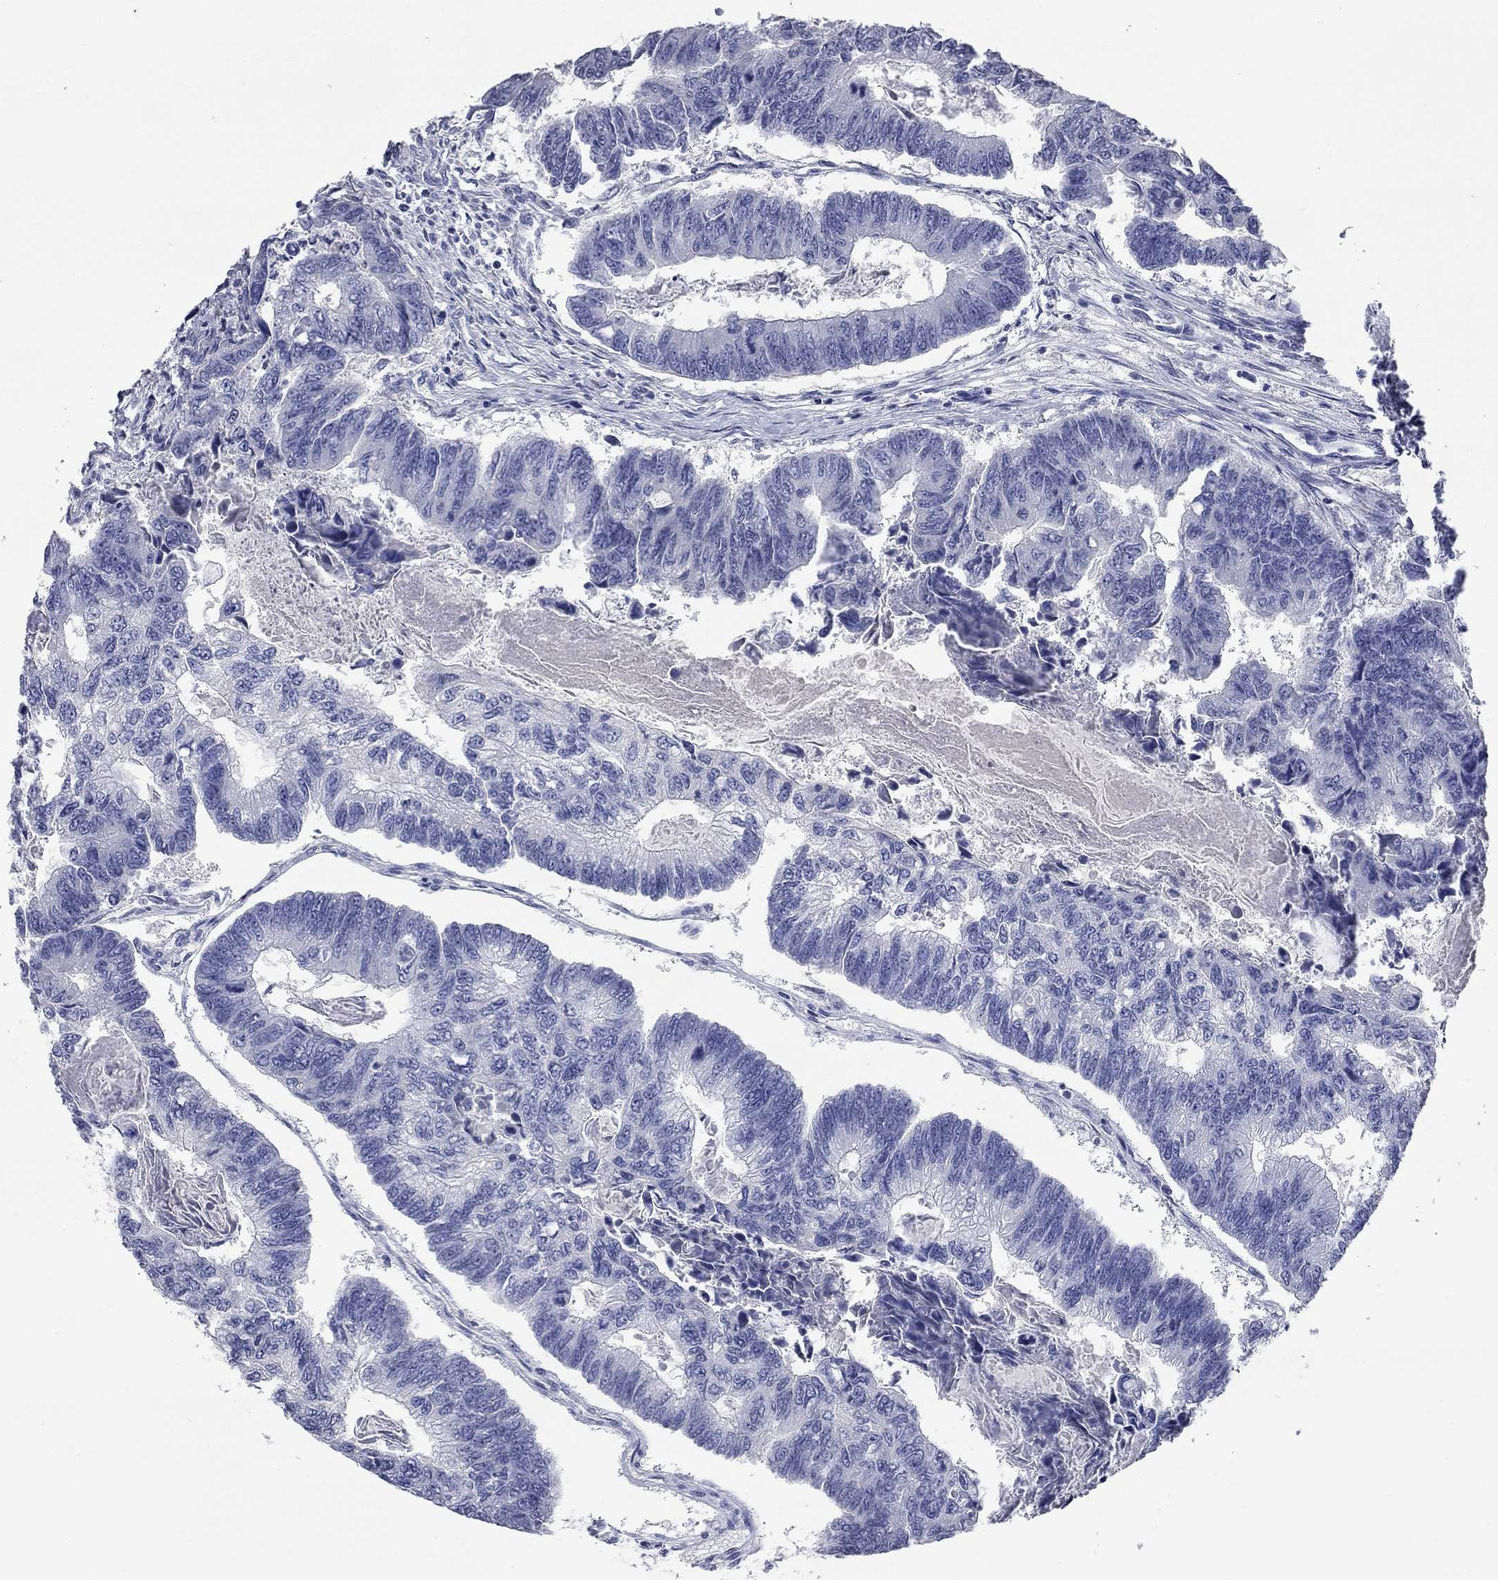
{"staining": {"intensity": "negative", "quantity": "none", "location": "none"}, "tissue": "colorectal cancer", "cell_type": "Tumor cells", "image_type": "cancer", "snomed": [{"axis": "morphology", "description": "Adenocarcinoma, NOS"}, {"axis": "topography", "description": "Colon"}], "caption": "IHC photomicrograph of human colorectal cancer (adenocarcinoma) stained for a protein (brown), which shows no positivity in tumor cells.", "gene": "SYT12", "patient": {"sex": "female", "age": 65}}